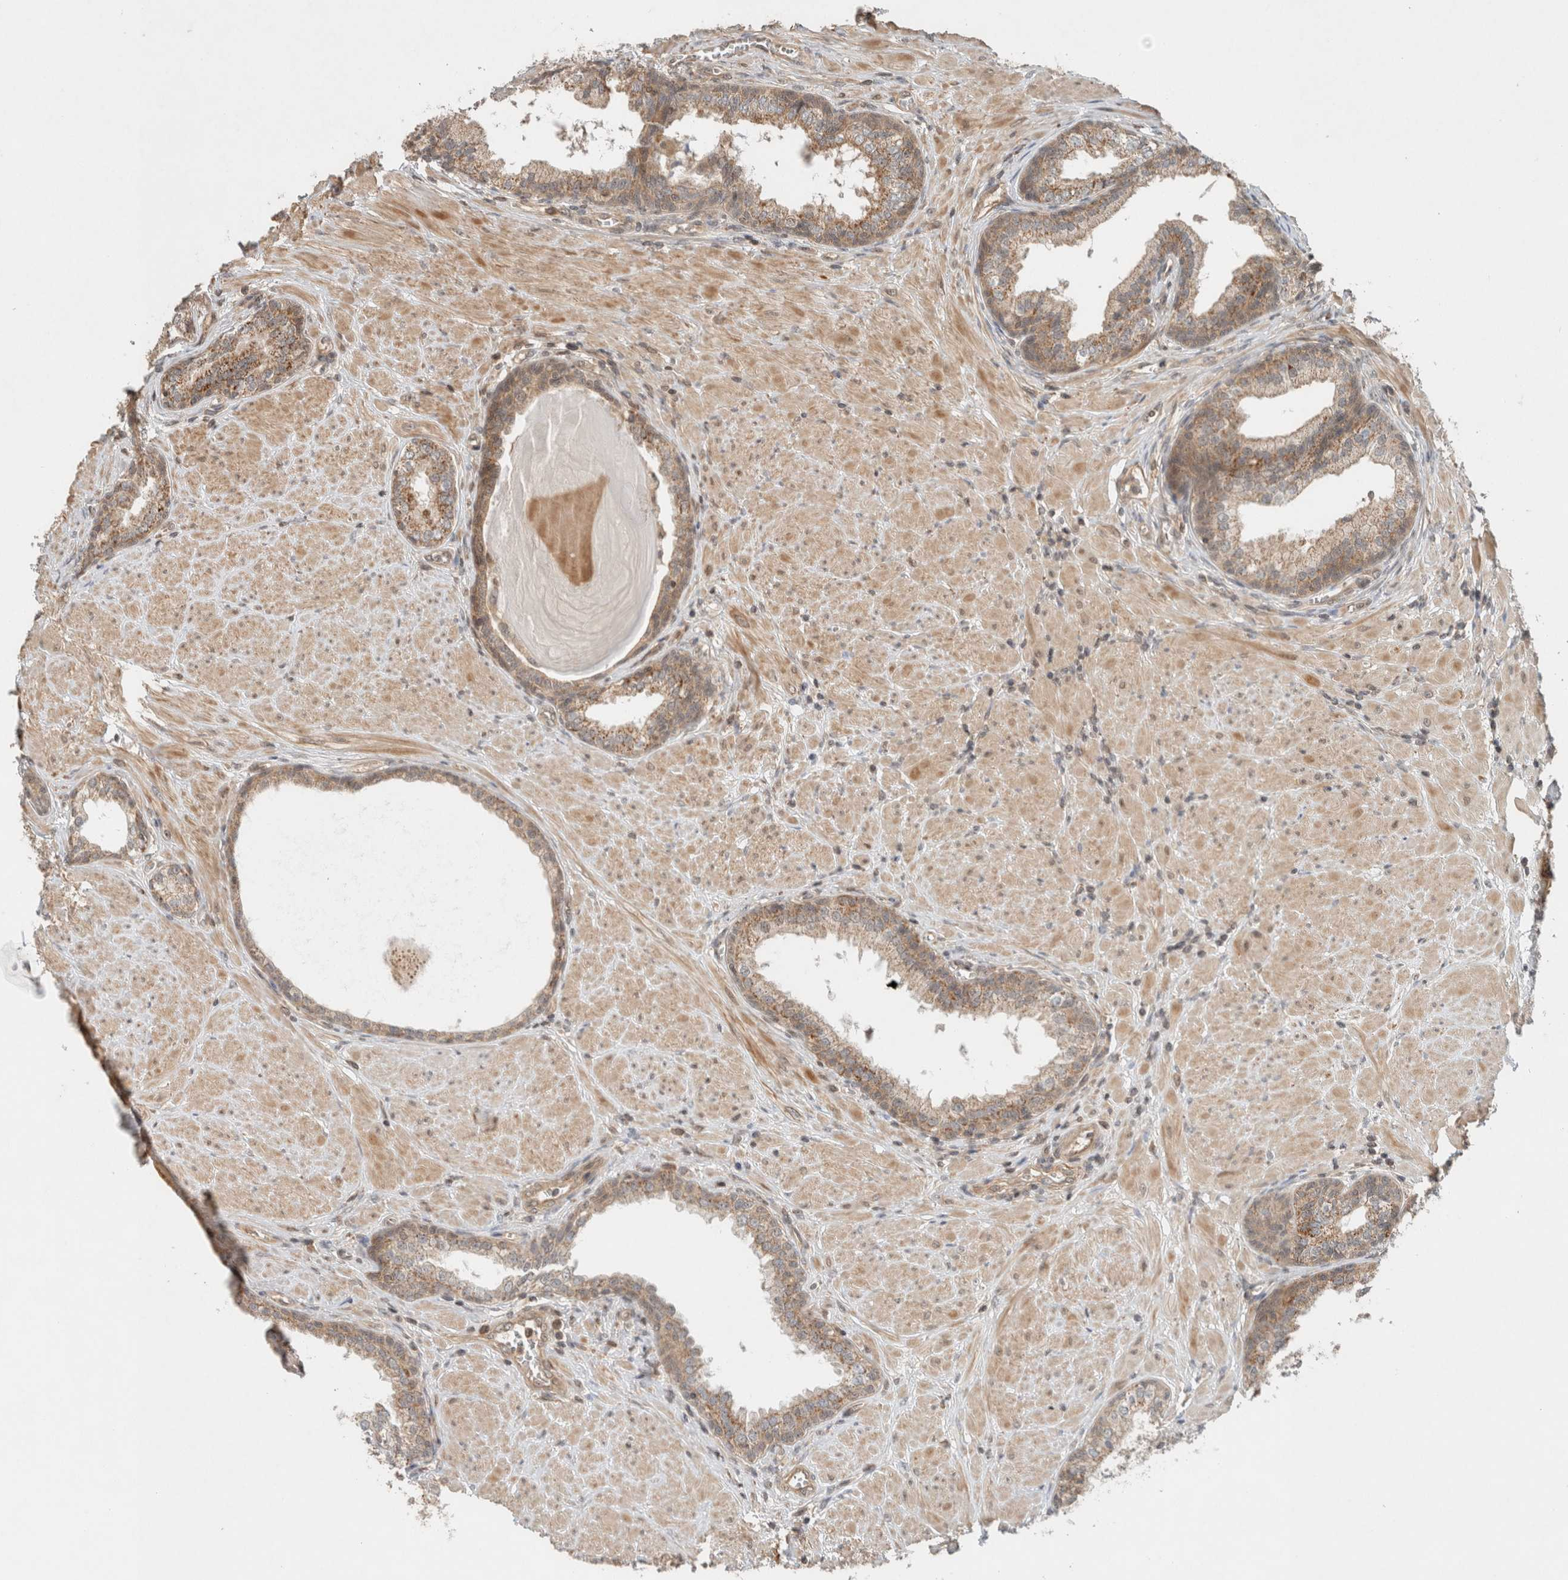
{"staining": {"intensity": "moderate", "quantity": ">75%", "location": "cytoplasmic/membranous"}, "tissue": "prostate", "cell_type": "Glandular cells", "image_type": "normal", "snomed": [{"axis": "morphology", "description": "Normal tissue, NOS"}, {"axis": "topography", "description": "Prostate"}], "caption": "IHC (DAB) staining of unremarkable human prostate reveals moderate cytoplasmic/membranous protein positivity in approximately >75% of glandular cells.", "gene": "CAAP1", "patient": {"sex": "male", "age": 51}}